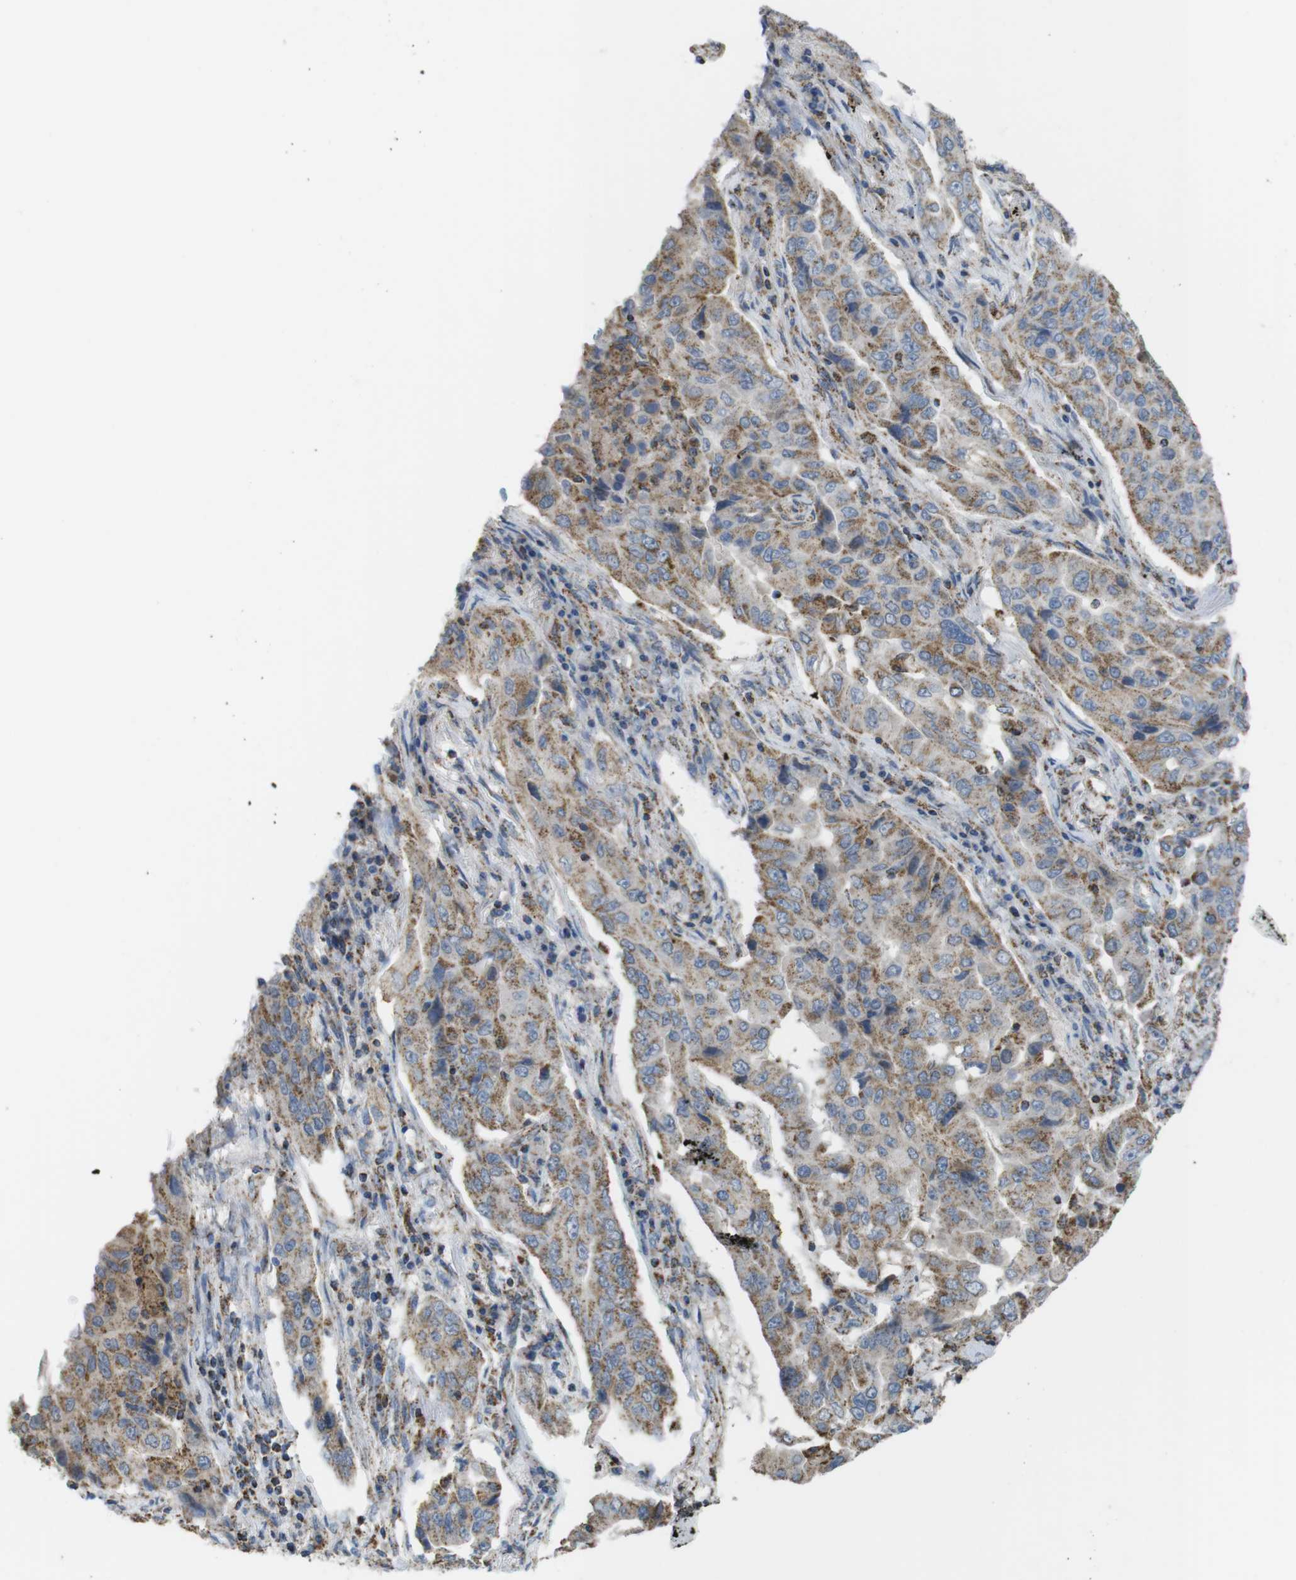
{"staining": {"intensity": "moderate", "quantity": ">75%", "location": "cytoplasmic/membranous"}, "tissue": "lung cancer", "cell_type": "Tumor cells", "image_type": "cancer", "snomed": [{"axis": "morphology", "description": "Adenocarcinoma, NOS"}, {"axis": "topography", "description": "Lung"}], "caption": "A photomicrograph showing moderate cytoplasmic/membranous expression in approximately >75% of tumor cells in lung cancer, as visualized by brown immunohistochemical staining.", "gene": "GRIK2", "patient": {"sex": "female", "age": 65}}